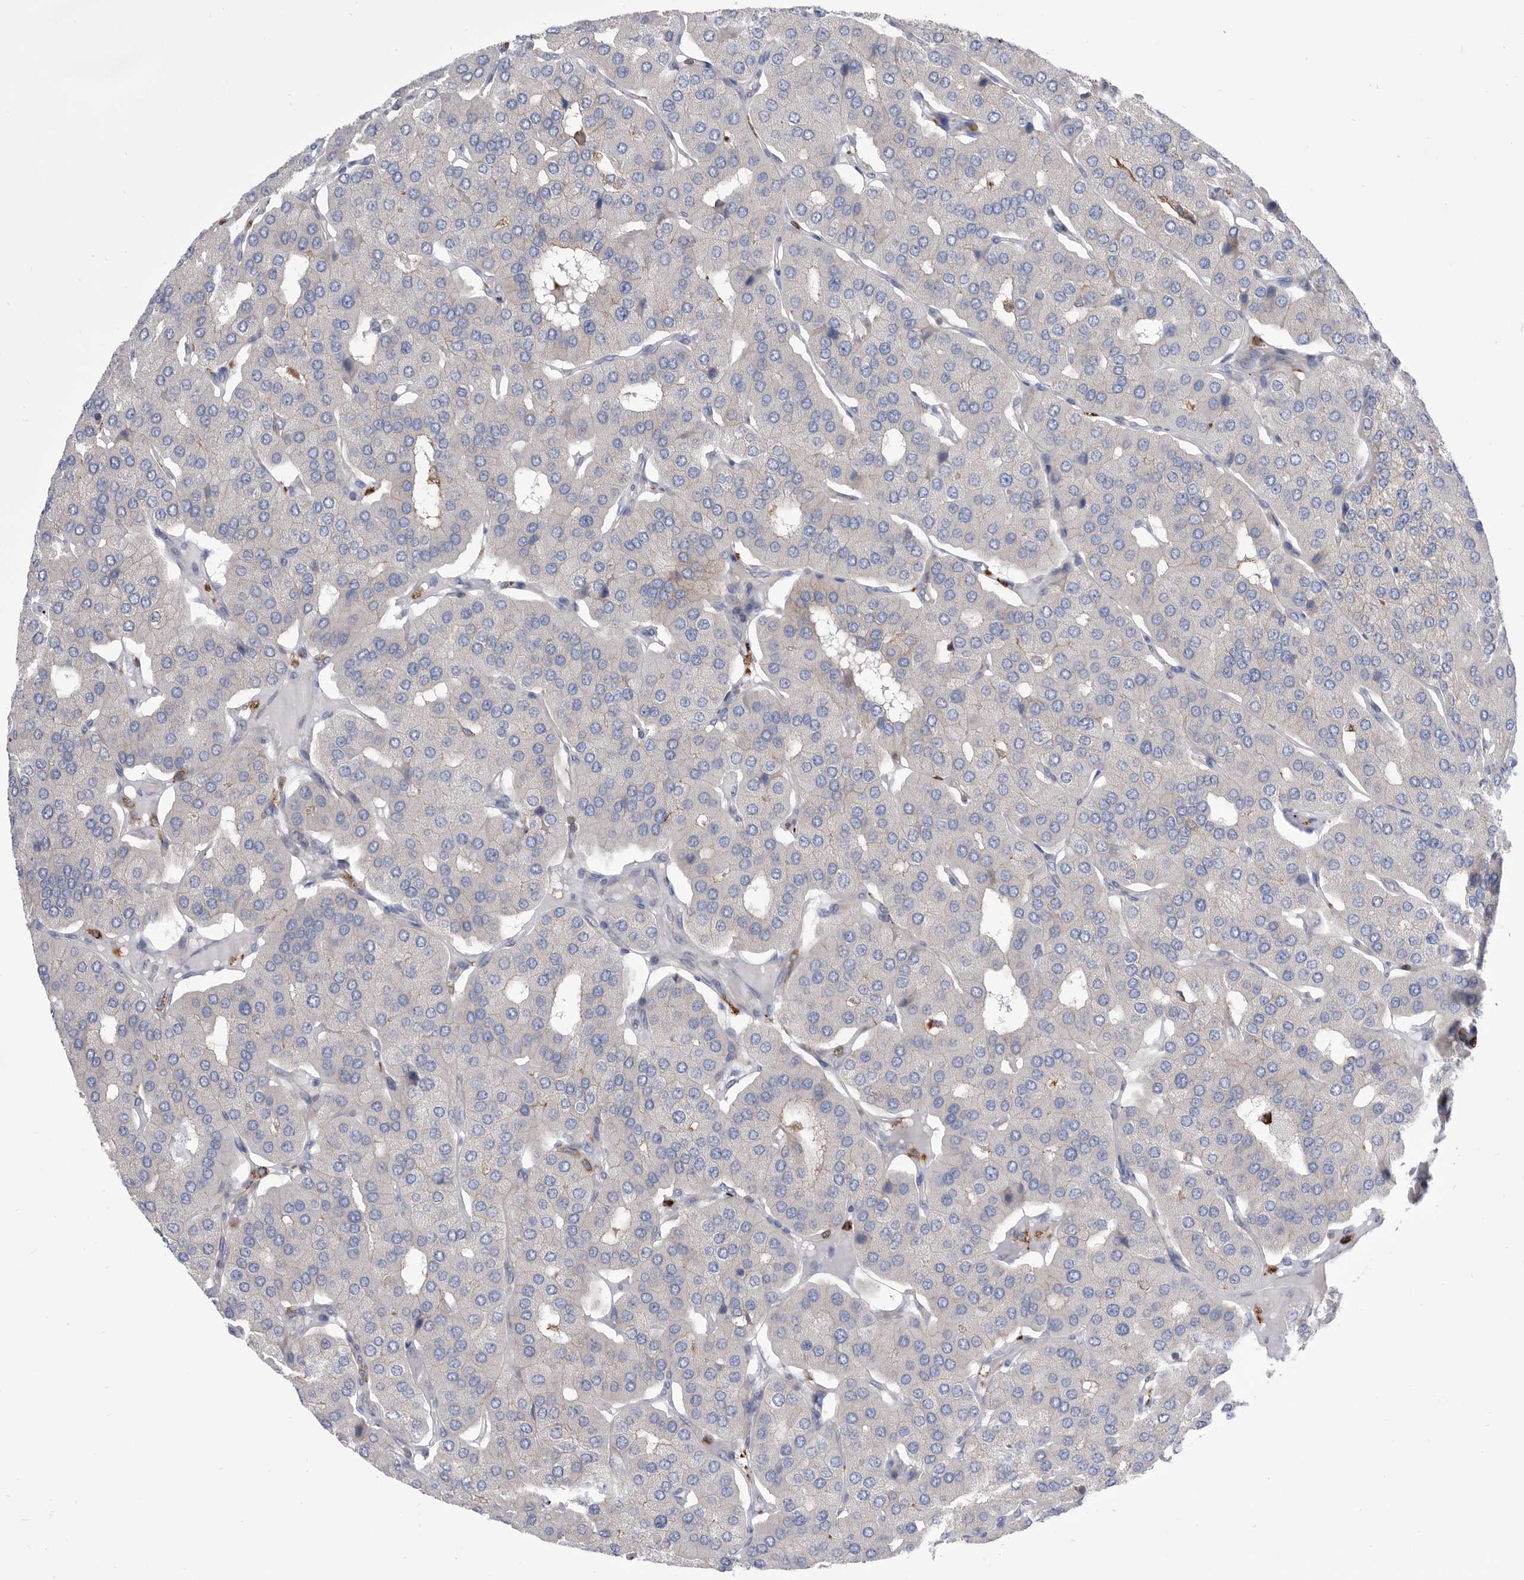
{"staining": {"intensity": "negative", "quantity": "none", "location": "none"}, "tissue": "parathyroid gland", "cell_type": "Glandular cells", "image_type": "normal", "snomed": [{"axis": "morphology", "description": "Normal tissue, NOS"}, {"axis": "morphology", "description": "Adenoma, NOS"}, {"axis": "topography", "description": "Parathyroid gland"}], "caption": "DAB (3,3'-diaminobenzidine) immunohistochemical staining of unremarkable human parathyroid gland demonstrates no significant positivity in glandular cells.", "gene": "SMG7", "patient": {"sex": "female", "age": 86}}